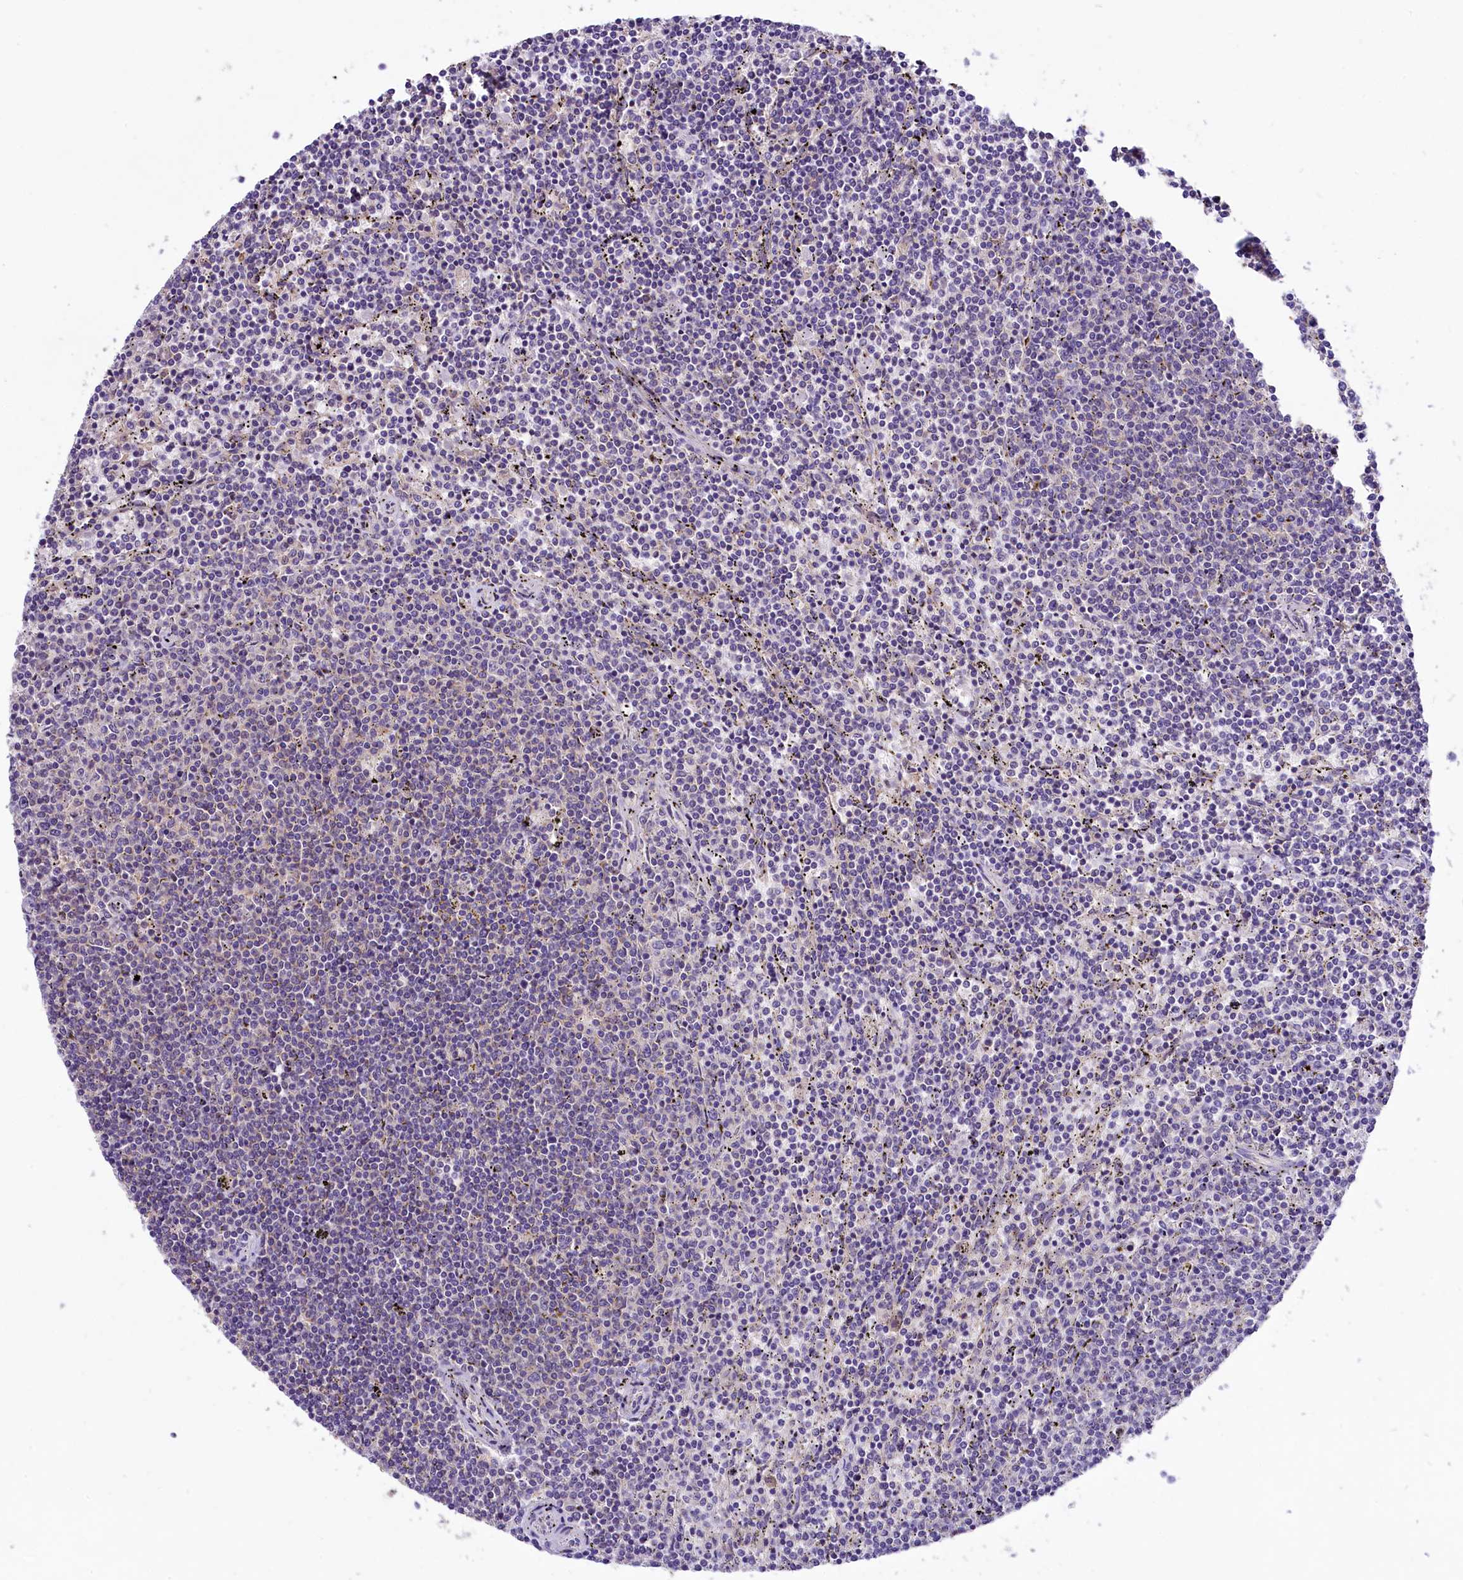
{"staining": {"intensity": "negative", "quantity": "none", "location": "none"}, "tissue": "lymphoma", "cell_type": "Tumor cells", "image_type": "cancer", "snomed": [{"axis": "morphology", "description": "Malignant lymphoma, non-Hodgkin's type, Low grade"}, {"axis": "topography", "description": "Spleen"}], "caption": "Immunohistochemistry photomicrograph of human lymphoma stained for a protein (brown), which reveals no positivity in tumor cells.", "gene": "PEMT", "patient": {"sex": "female", "age": 50}}